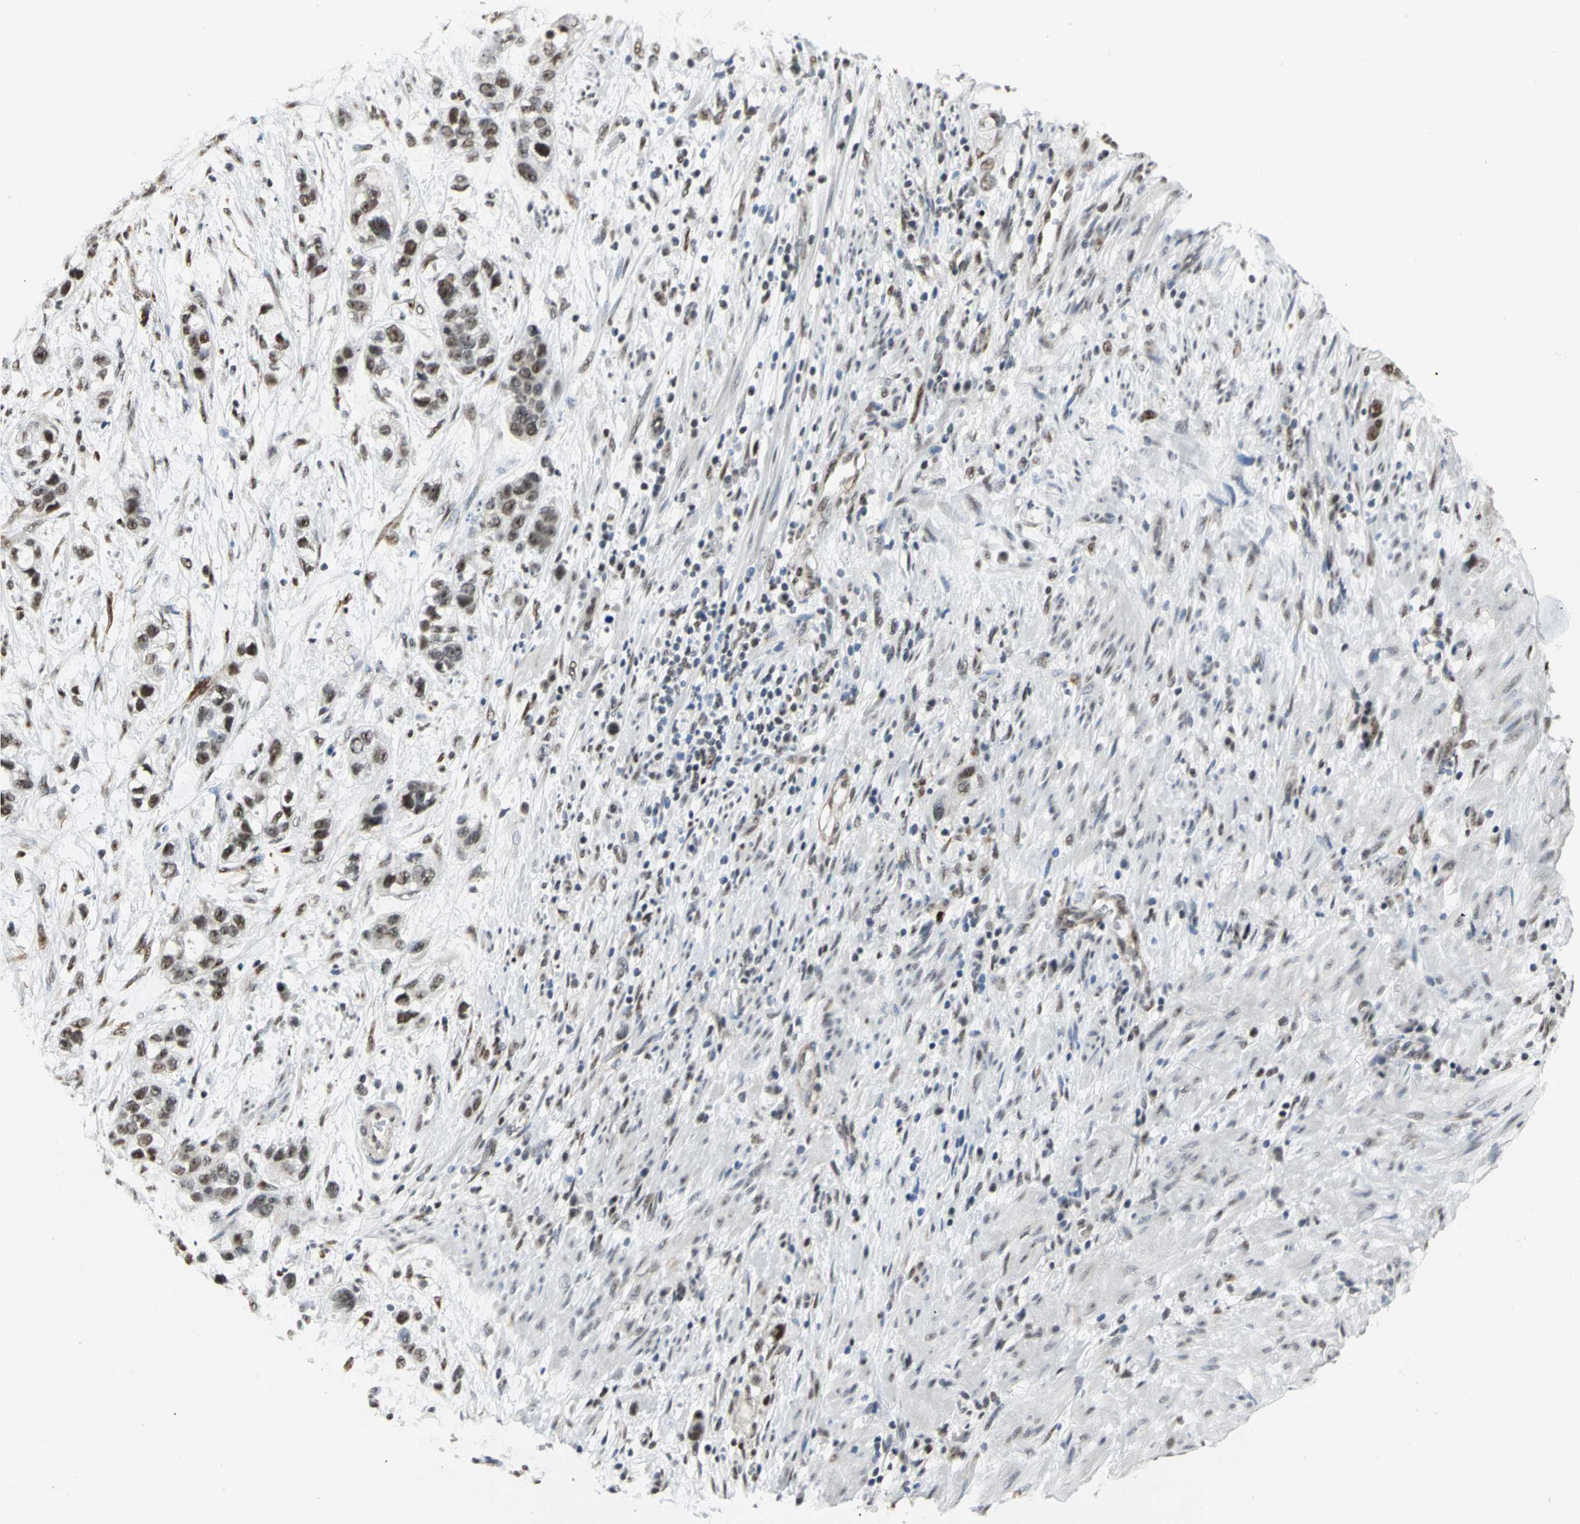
{"staining": {"intensity": "strong", "quantity": ">75%", "location": "nuclear"}, "tissue": "stomach cancer", "cell_type": "Tumor cells", "image_type": "cancer", "snomed": [{"axis": "morphology", "description": "Adenocarcinoma, NOS"}, {"axis": "topography", "description": "Stomach, lower"}], "caption": "High-power microscopy captured an immunohistochemistry histopathology image of stomach adenocarcinoma, revealing strong nuclear positivity in about >75% of tumor cells. Nuclei are stained in blue.", "gene": "CCDC88C", "patient": {"sex": "female", "age": 93}}